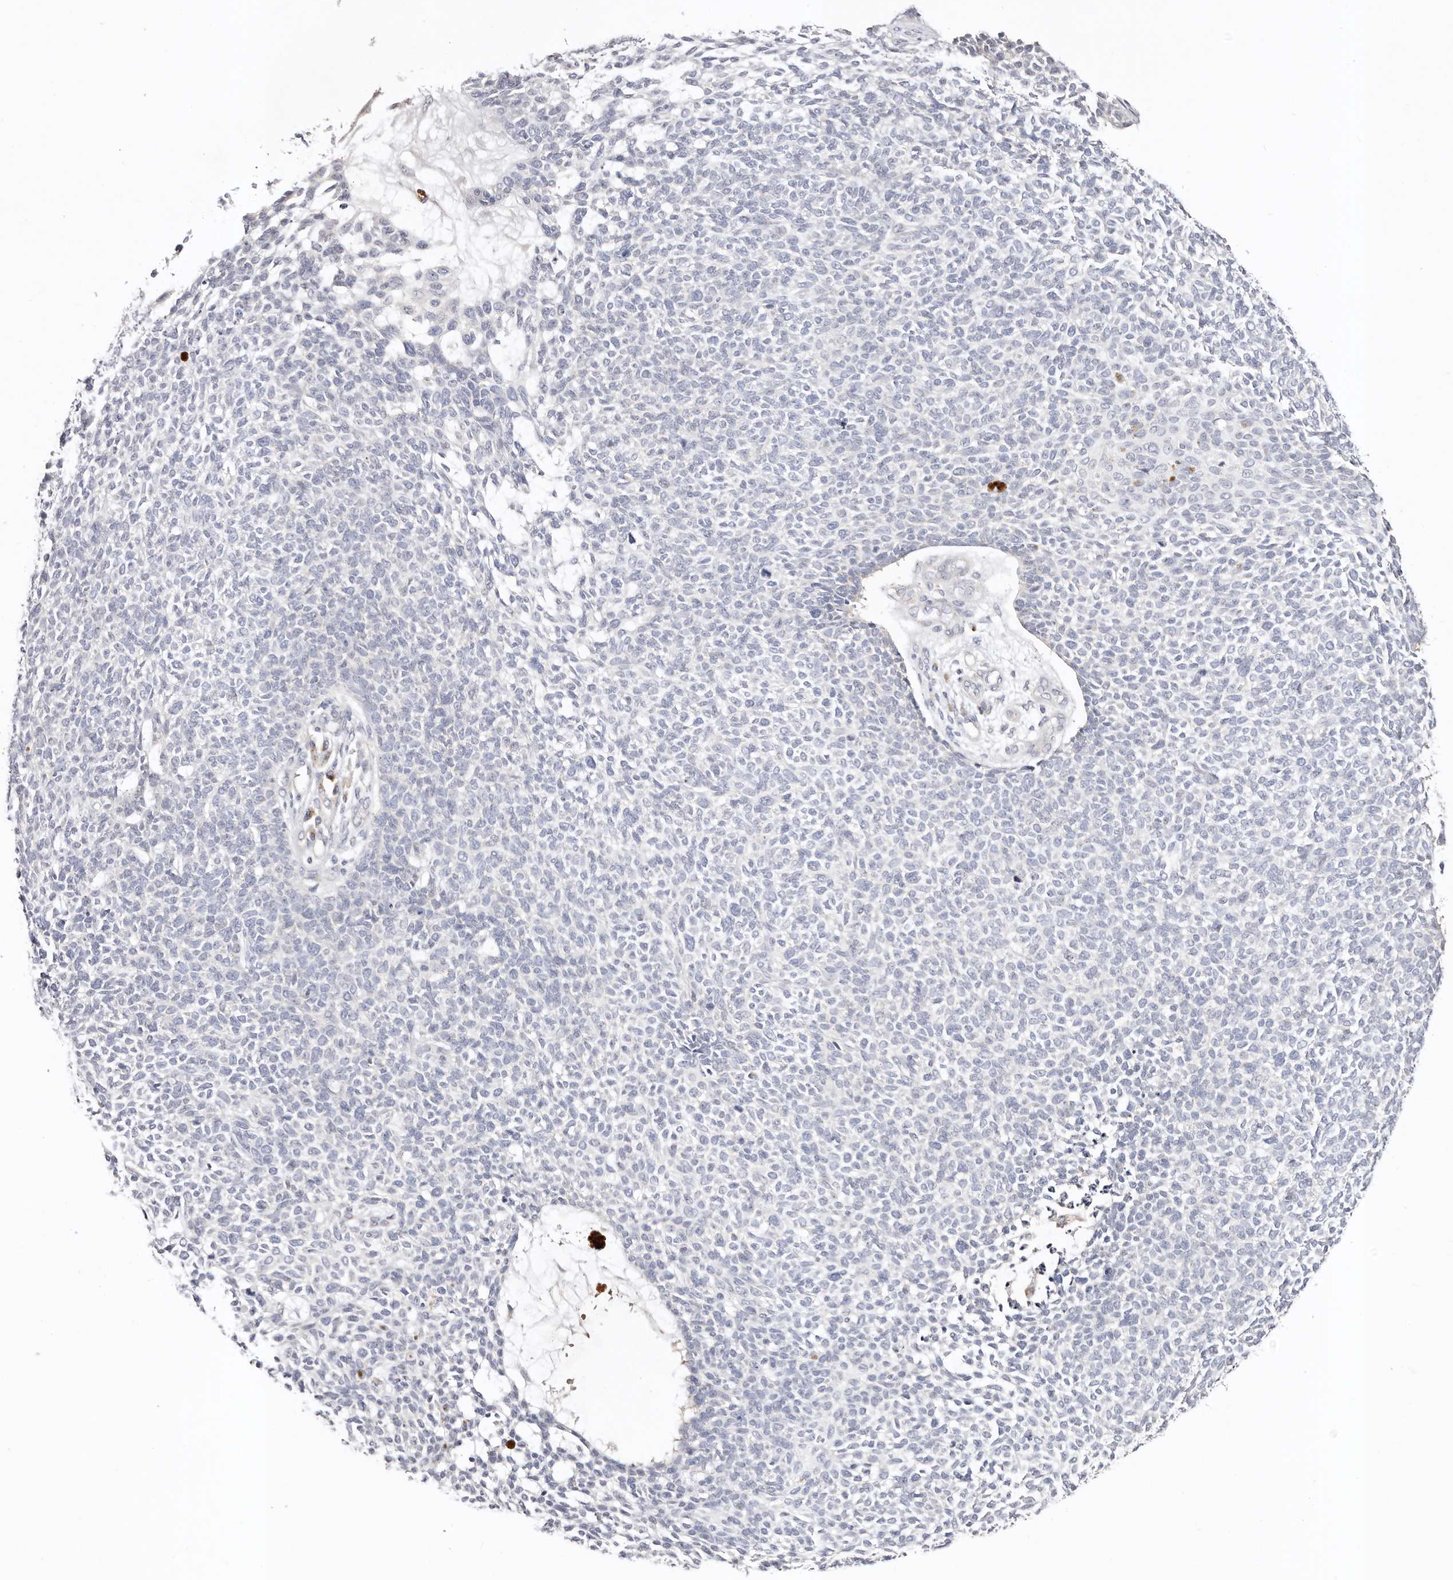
{"staining": {"intensity": "negative", "quantity": "none", "location": "none"}, "tissue": "skin cancer", "cell_type": "Tumor cells", "image_type": "cancer", "snomed": [{"axis": "morphology", "description": "Basal cell carcinoma"}, {"axis": "topography", "description": "Skin"}], "caption": "This micrograph is of skin cancer (basal cell carcinoma) stained with IHC to label a protein in brown with the nuclei are counter-stained blue. There is no staining in tumor cells.", "gene": "DNASE1", "patient": {"sex": "female", "age": 84}}